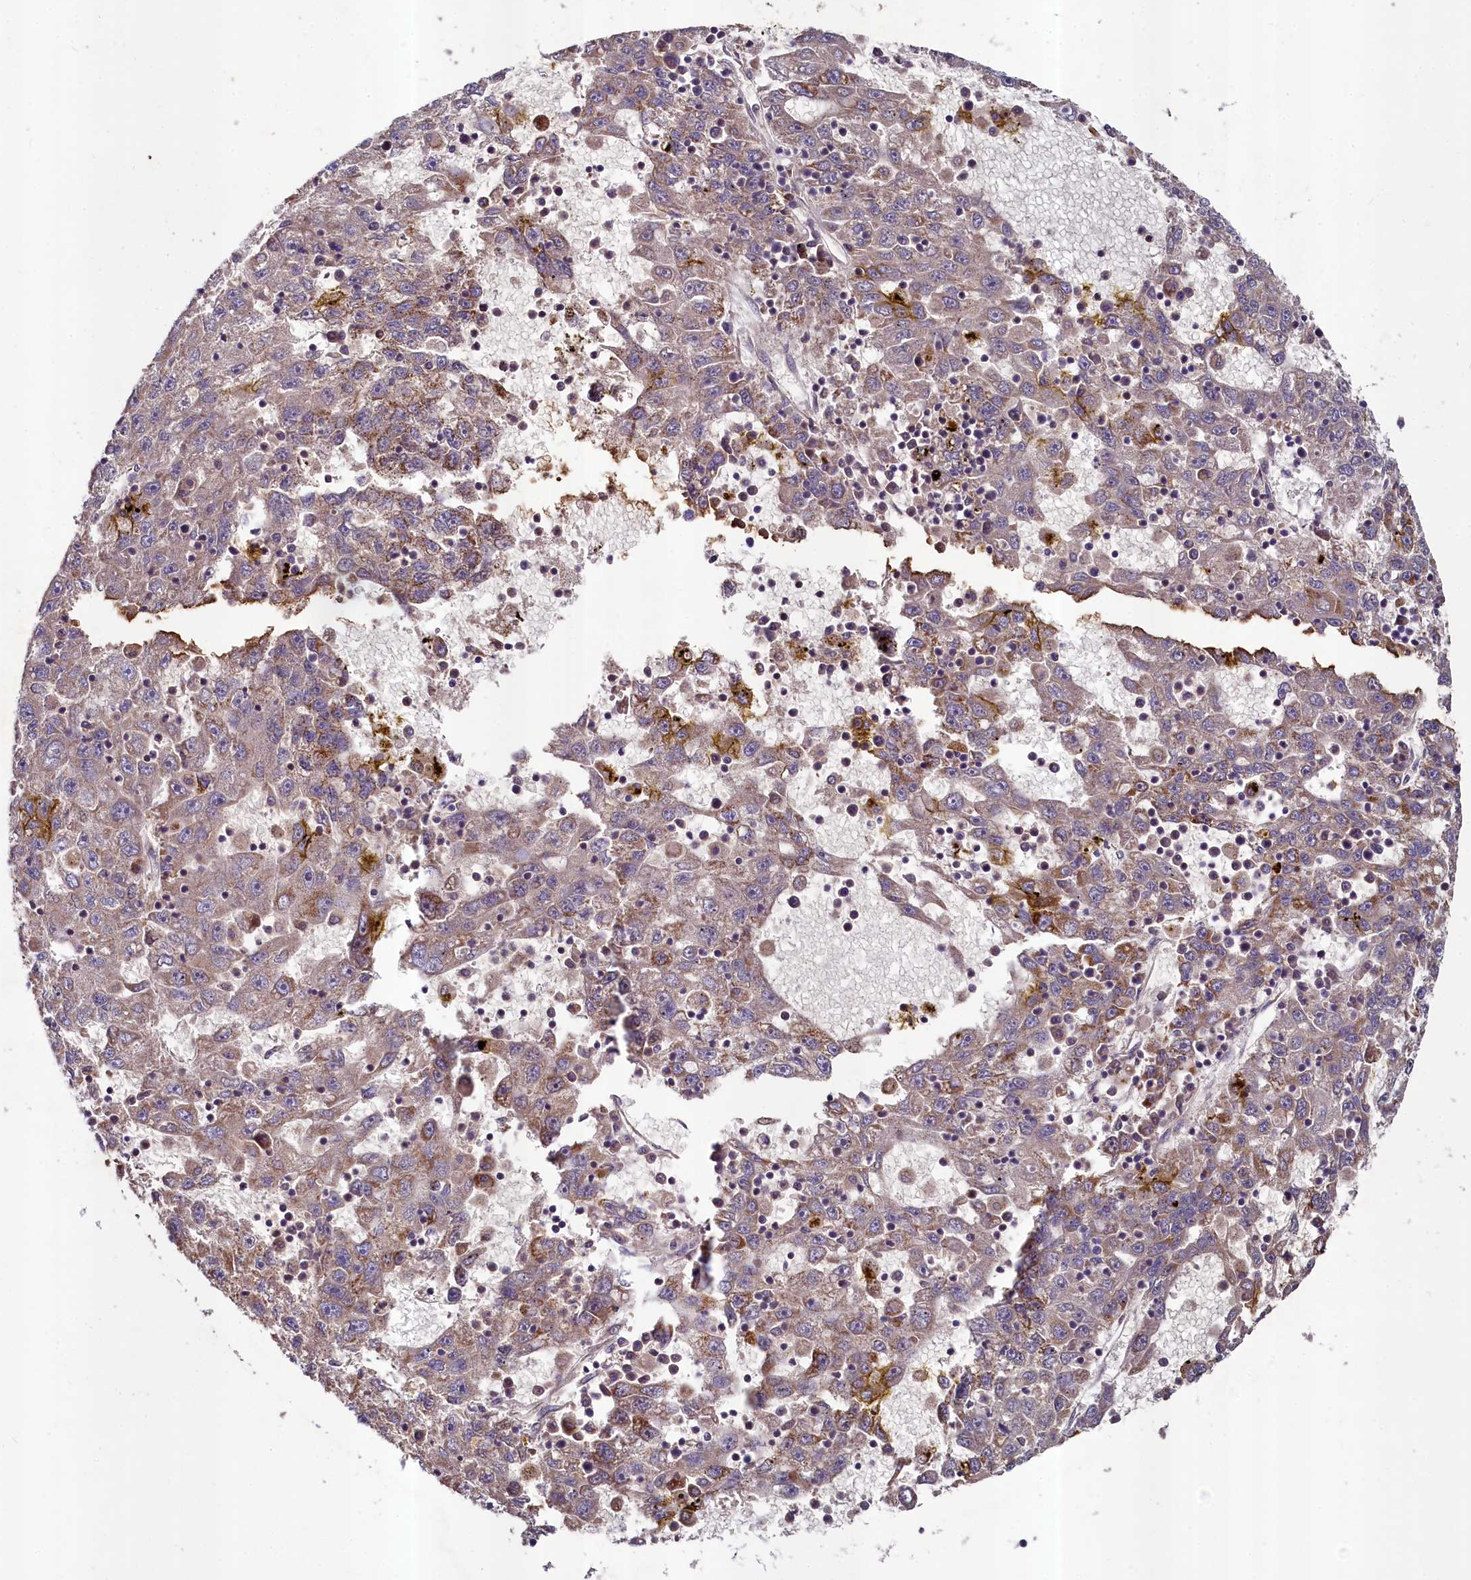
{"staining": {"intensity": "moderate", "quantity": ">75%", "location": "cytoplasmic/membranous"}, "tissue": "liver cancer", "cell_type": "Tumor cells", "image_type": "cancer", "snomed": [{"axis": "morphology", "description": "Carcinoma, Hepatocellular, NOS"}, {"axis": "topography", "description": "Liver"}], "caption": "Immunohistochemistry image of neoplastic tissue: liver cancer stained using IHC demonstrates medium levels of moderate protein expression localized specifically in the cytoplasmic/membranous of tumor cells, appearing as a cytoplasmic/membranous brown color.", "gene": "METTL4", "patient": {"sex": "male", "age": 49}}